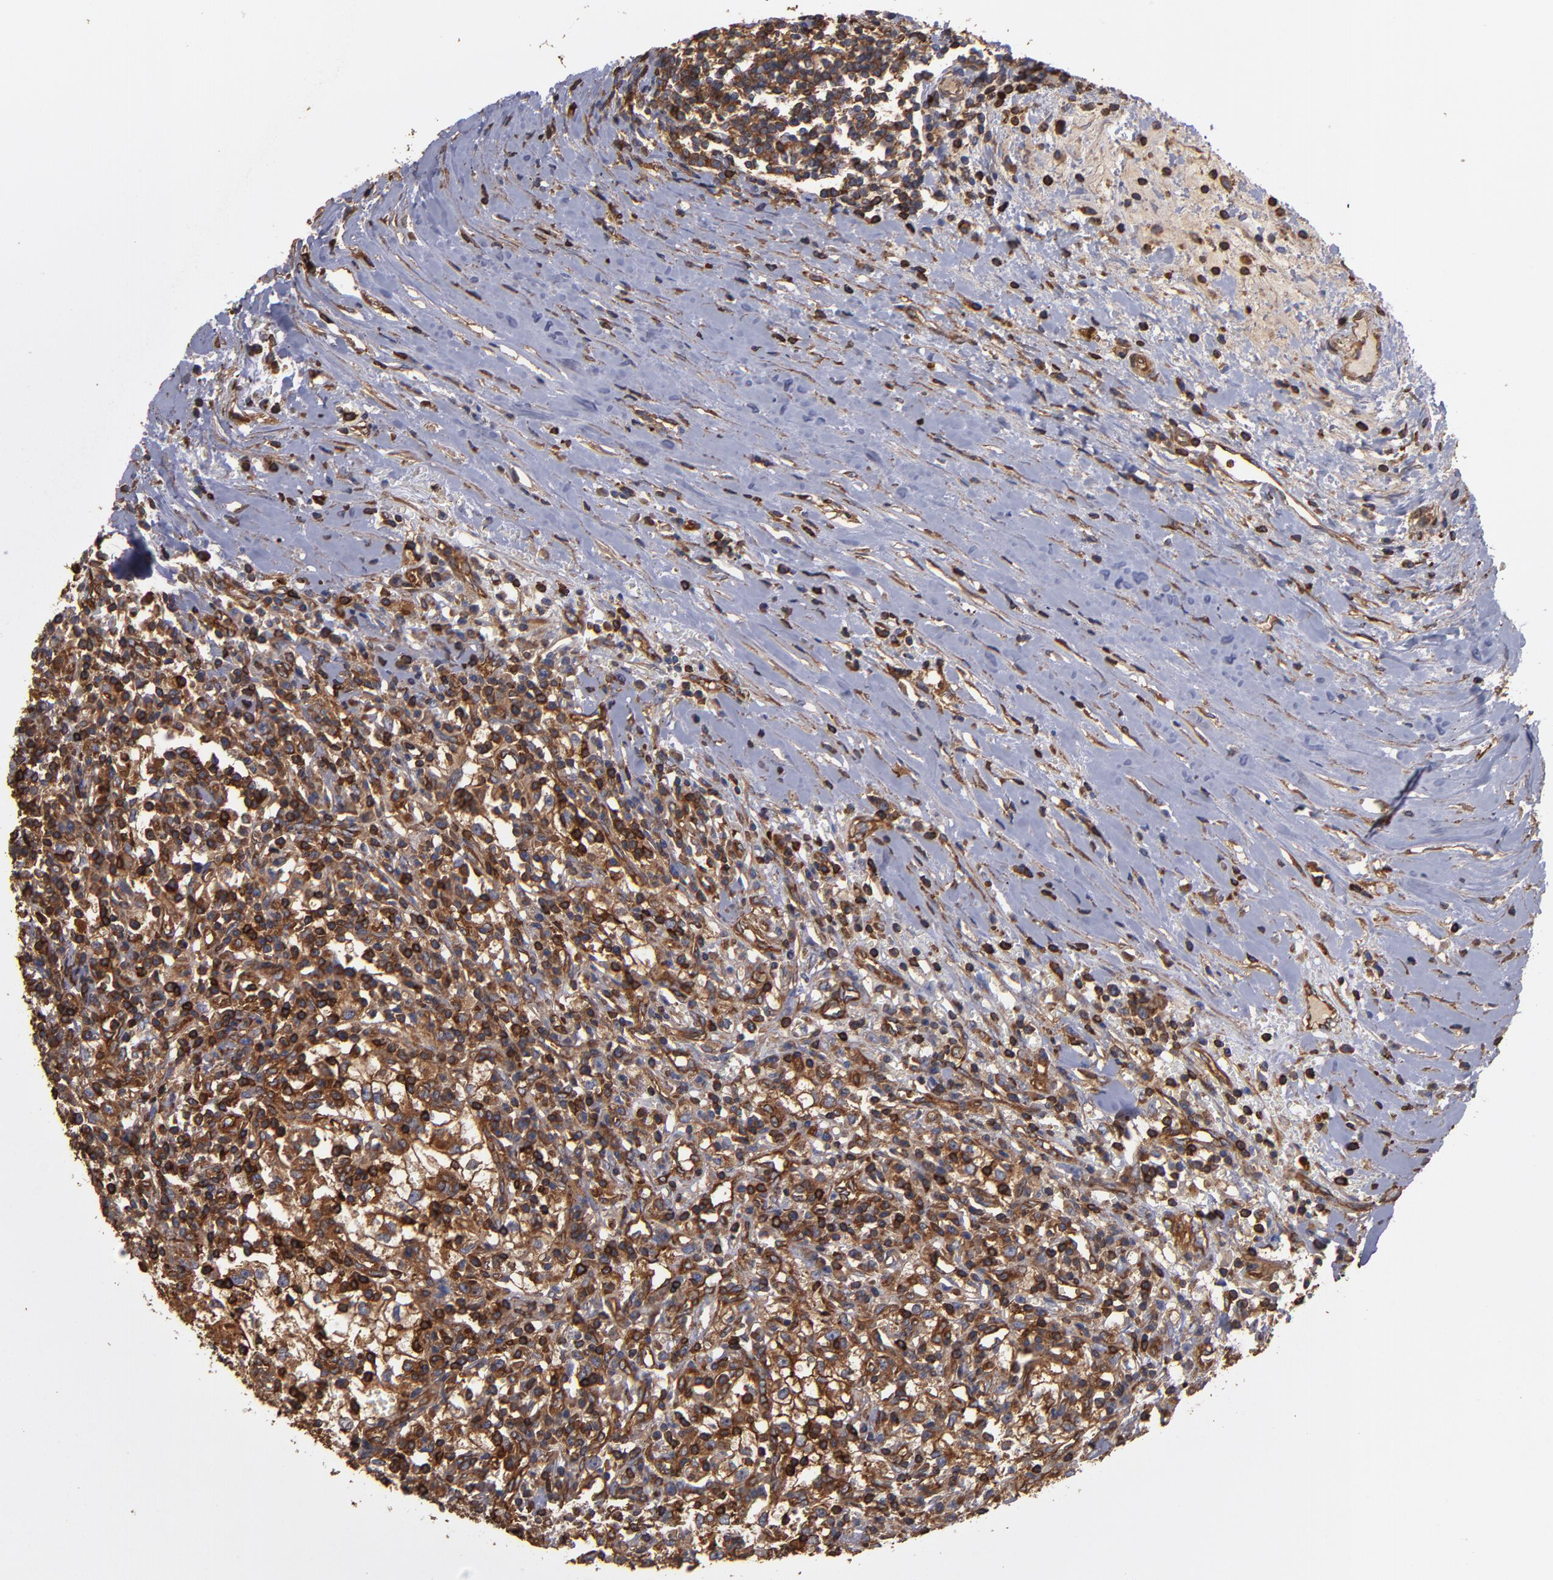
{"staining": {"intensity": "moderate", "quantity": ">75%", "location": "cytoplasmic/membranous"}, "tissue": "renal cancer", "cell_type": "Tumor cells", "image_type": "cancer", "snomed": [{"axis": "morphology", "description": "Adenocarcinoma, NOS"}, {"axis": "topography", "description": "Kidney"}], "caption": "Immunohistochemistry (IHC) of adenocarcinoma (renal) reveals medium levels of moderate cytoplasmic/membranous expression in approximately >75% of tumor cells.", "gene": "ACTN4", "patient": {"sex": "male", "age": 82}}